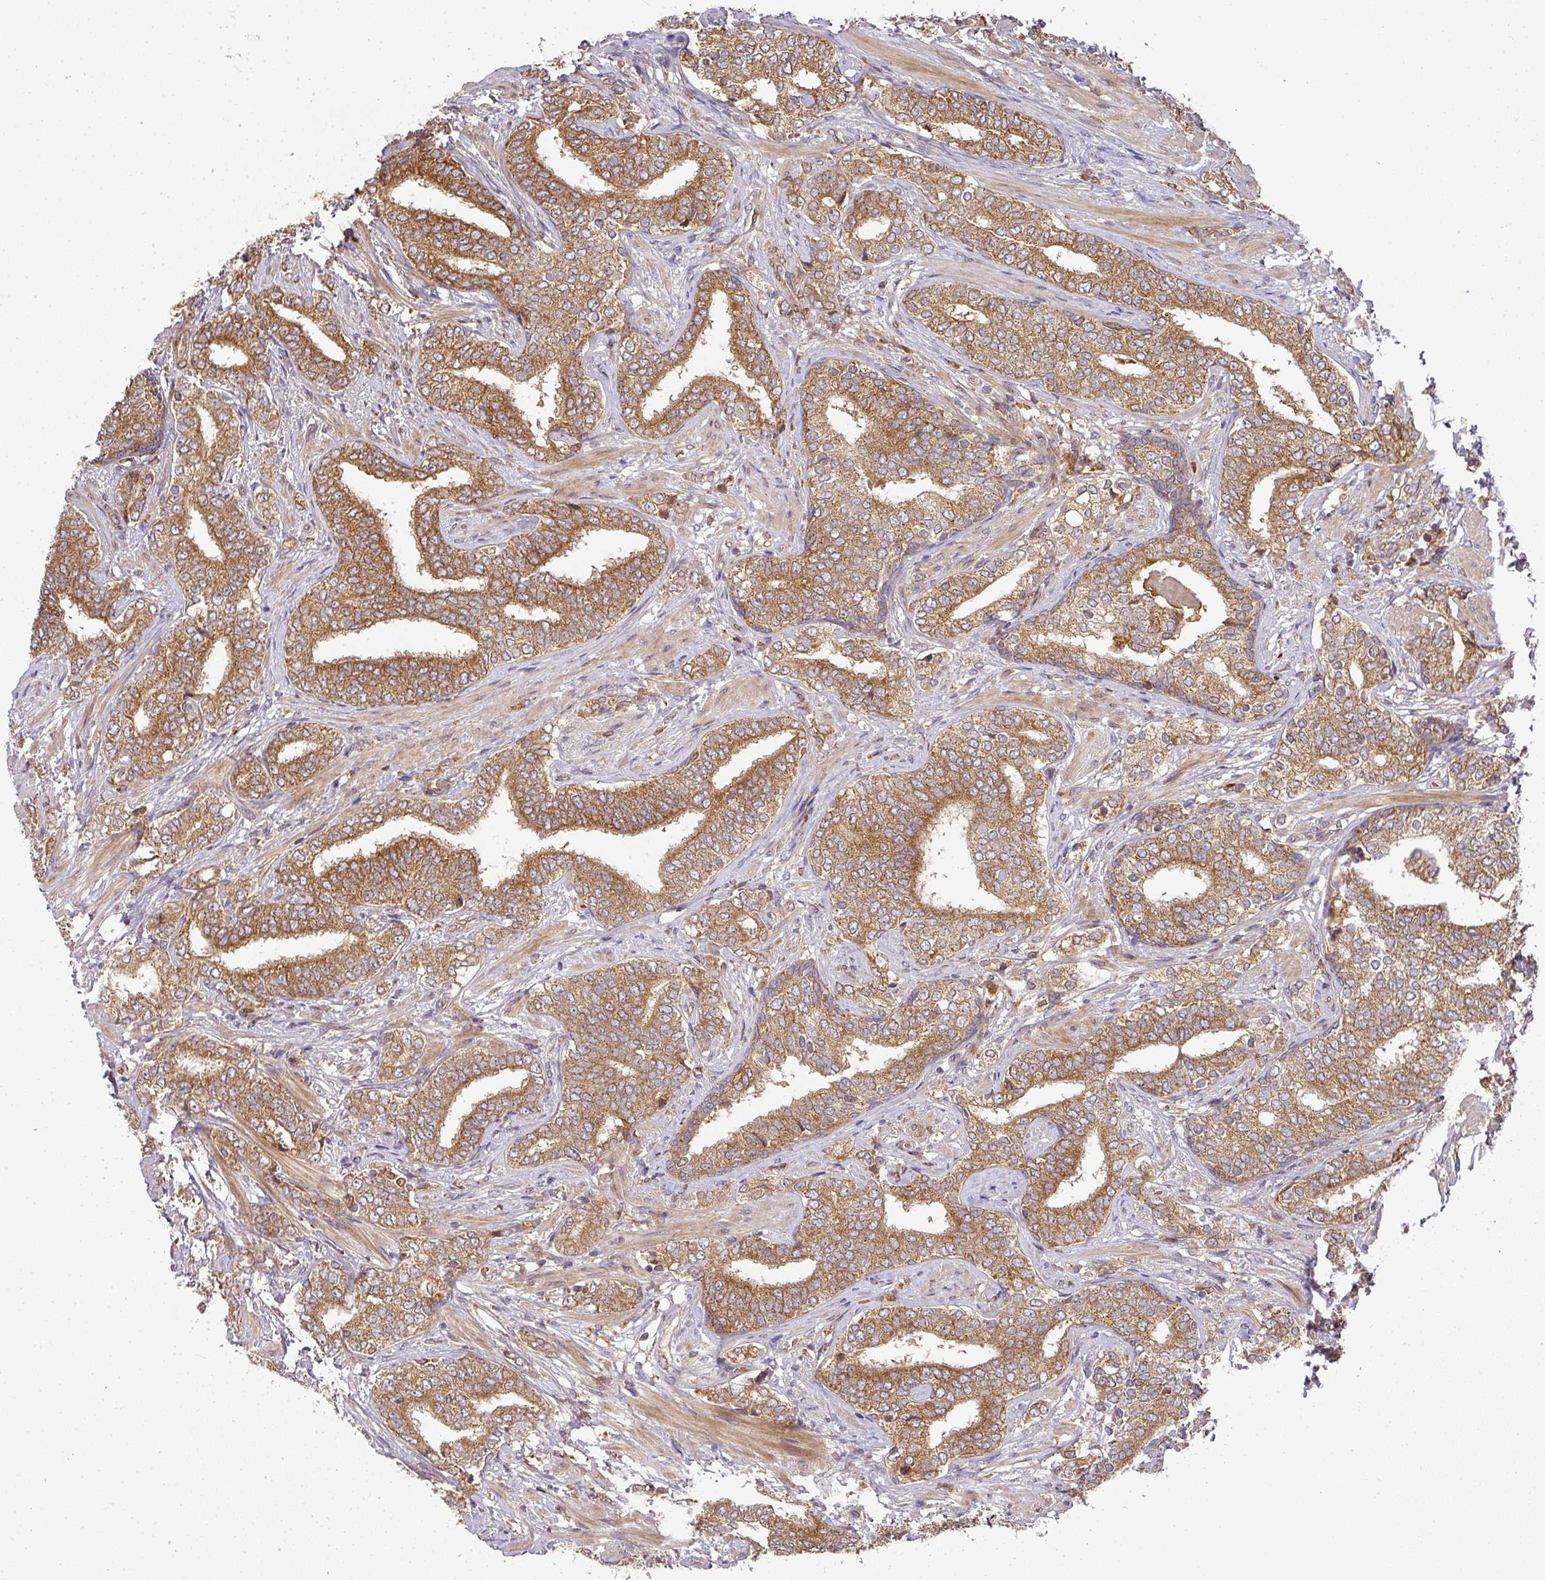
{"staining": {"intensity": "moderate", "quantity": ">75%", "location": "cytoplasmic/membranous"}, "tissue": "prostate cancer", "cell_type": "Tumor cells", "image_type": "cancer", "snomed": [{"axis": "morphology", "description": "Adenocarcinoma, High grade"}, {"axis": "topography", "description": "Prostate"}], "caption": "This image displays IHC staining of human prostate cancer, with medium moderate cytoplasmic/membranous staining in approximately >75% of tumor cells.", "gene": "MALSU1", "patient": {"sex": "male", "age": 72}}